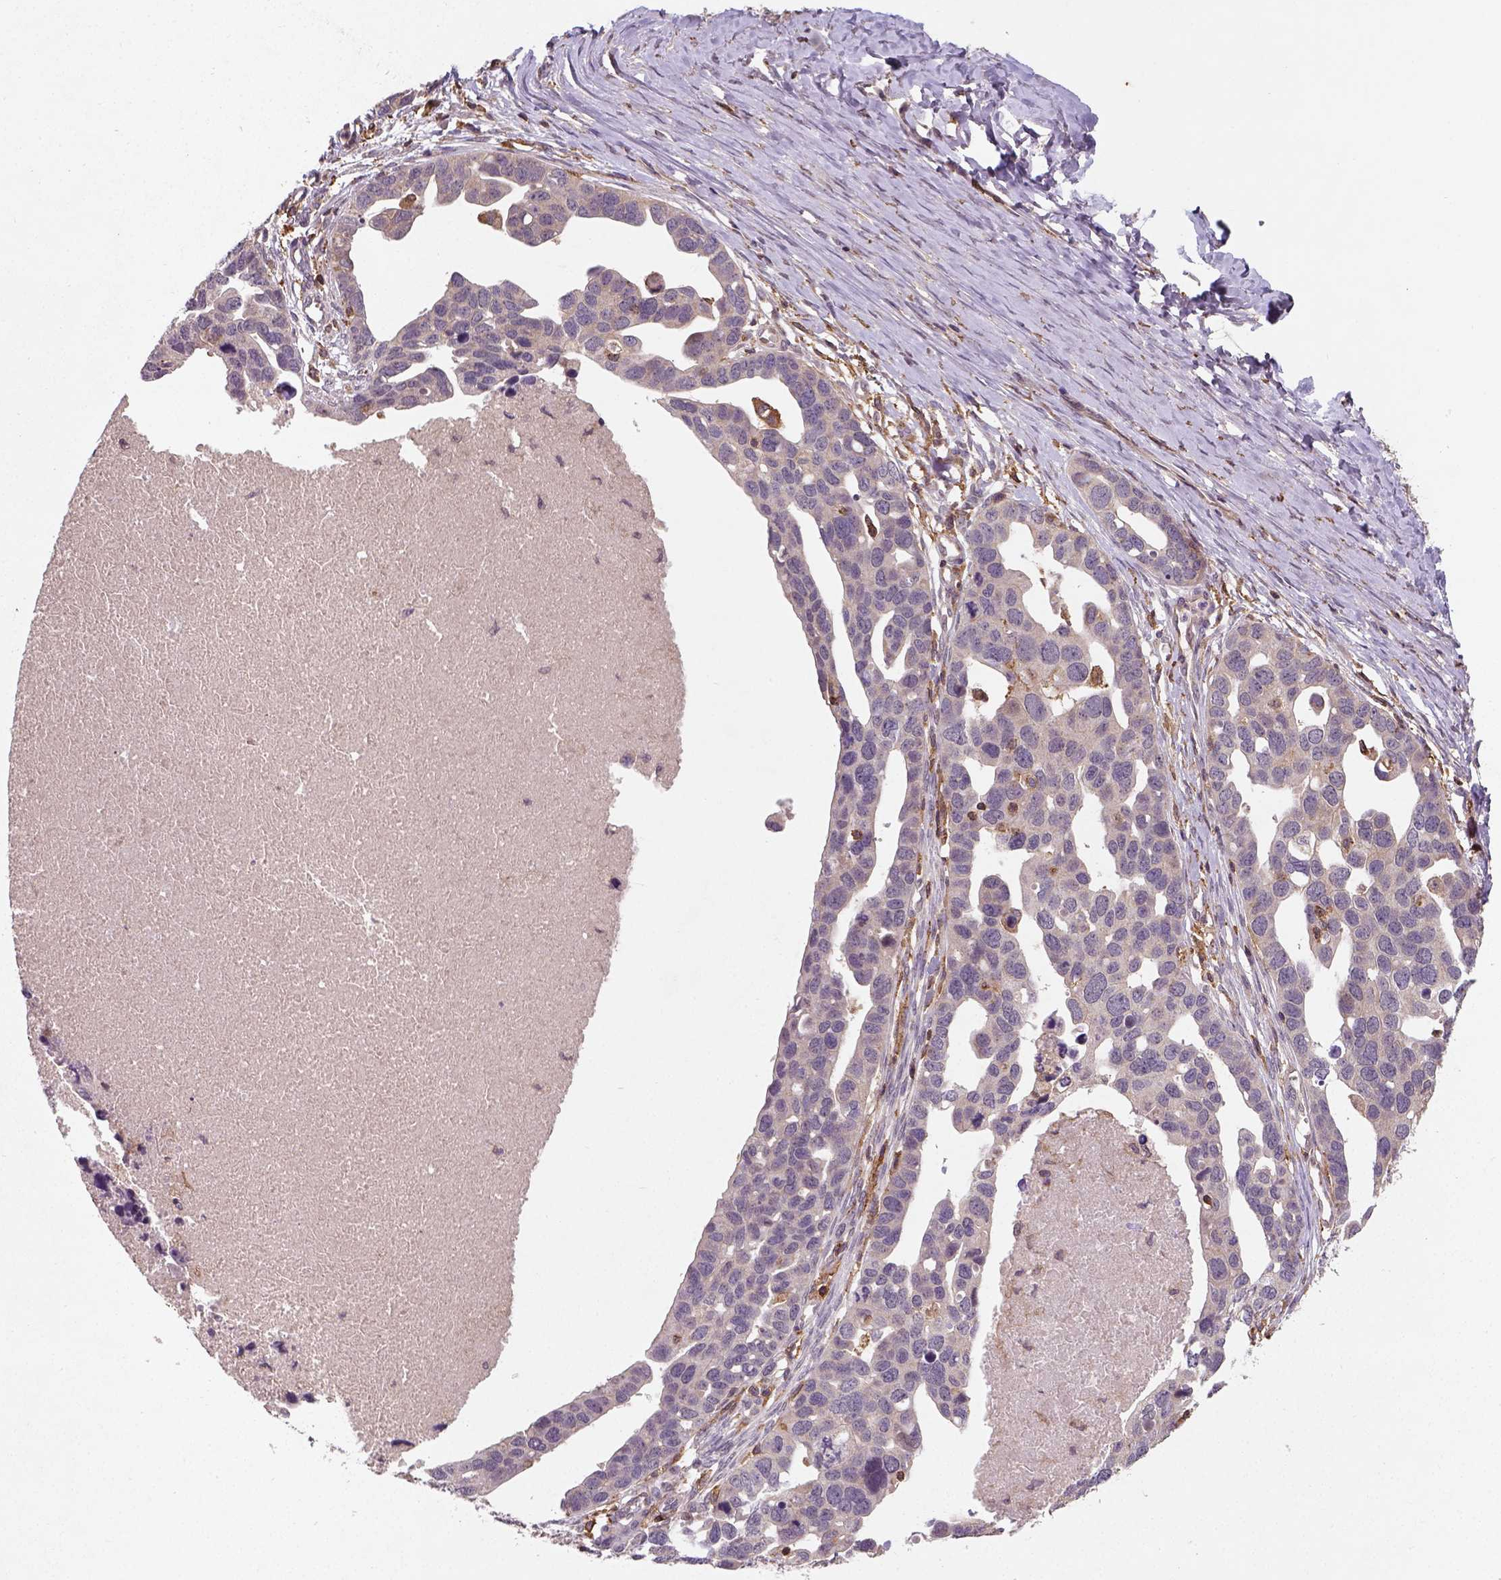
{"staining": {"intensity": "weak", "quantity": "25%-75%", "location": "cytoplasmic/membranous"}, "tissue": "ovarian cancer", "cell_type": "Tumor cells", "image_type": "cancer", "snomed": [{"axis": "morphology", "description": "Cystadenocarcinoma, serous, NOS"}, {"axis": "topography", "description": "Ovary"}], "caption": "This is an image of immunohistochemistry (IHC) staining of ovarian cancer, which shows weak expression in the cytoplasmic/membranous of tumor cells.", "gene": "CAMKK1", "patient": {"sex": "female", "age": 54}}